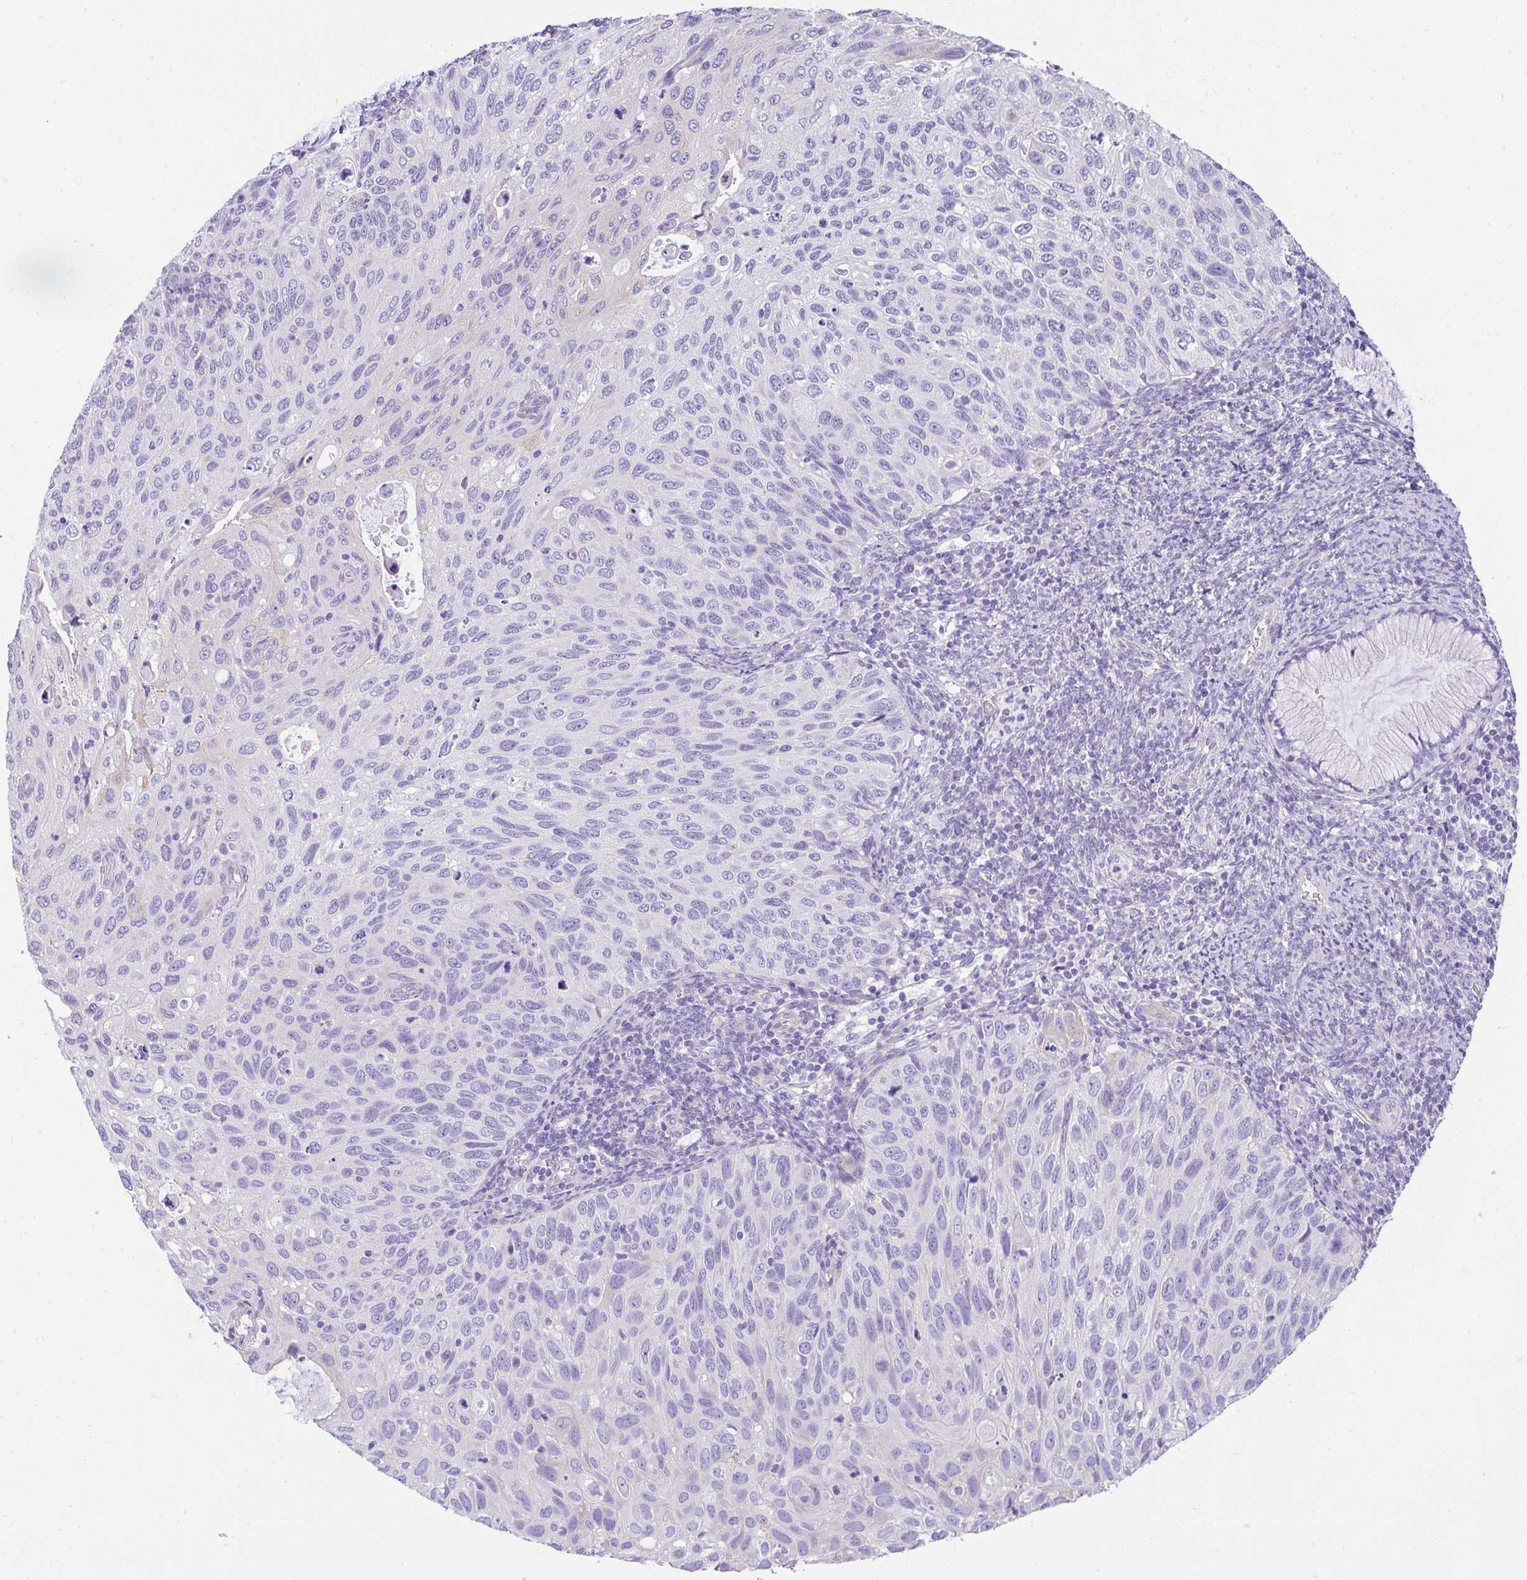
{"staining": {"intensity": "negative", "quantity": "none", "location": "none"}, "tissue": "cervical cancer", "cell_type": "Tumor cells", "image_type": "cancer", "snomed": [{"axis": "morphology", "description": "Squamous cell carcinoma, NOS"}, {"axis": "topography", "description": "Cervix"}], "caption": "IHC micrograph of neoplastic tissue: human squamous cell carcinoma (cervical) stained with DAB (3,3'-diaminobenzidine) reveals no significant protein staining in tumor cells.", "gene": "PLPPR3", "patient": {"sex": "female", "age": 70}}